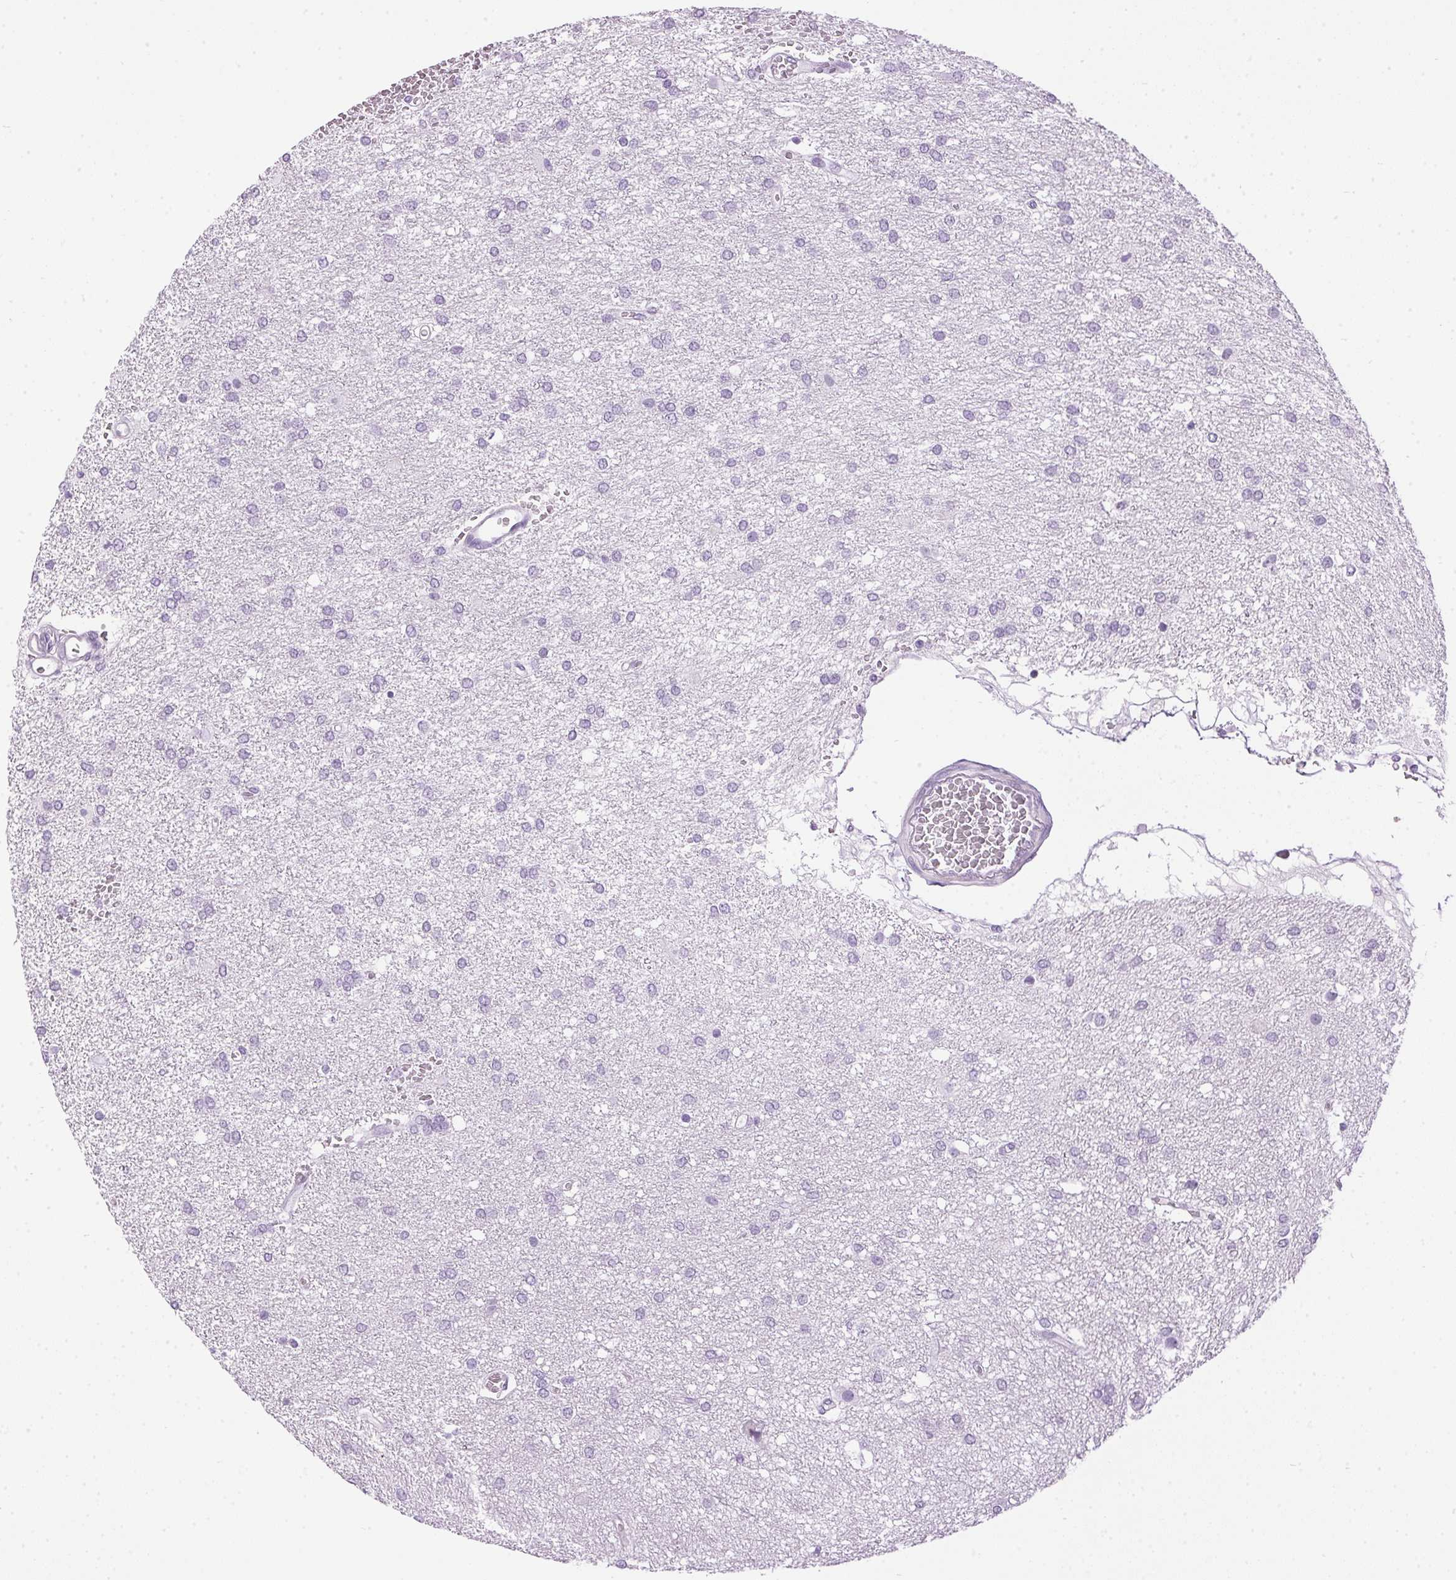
{"staining": {"intensity": "negative", "quantity": "none", "location": "none"}, "tissue": "glioma", "cell_type": "Tumor cells", "image_type": "cancer", "snomed": [{"axis": "morphology", "description": "Glioma, malignant, High grade"}, {"axis": "topography", "description": "Brain"}], "caption": "Immunohistochemistry (IHC) of glioma displays no staining in tumor cells.", "gene": "SP7", "patient": {"sex": "female", "age": 61}}